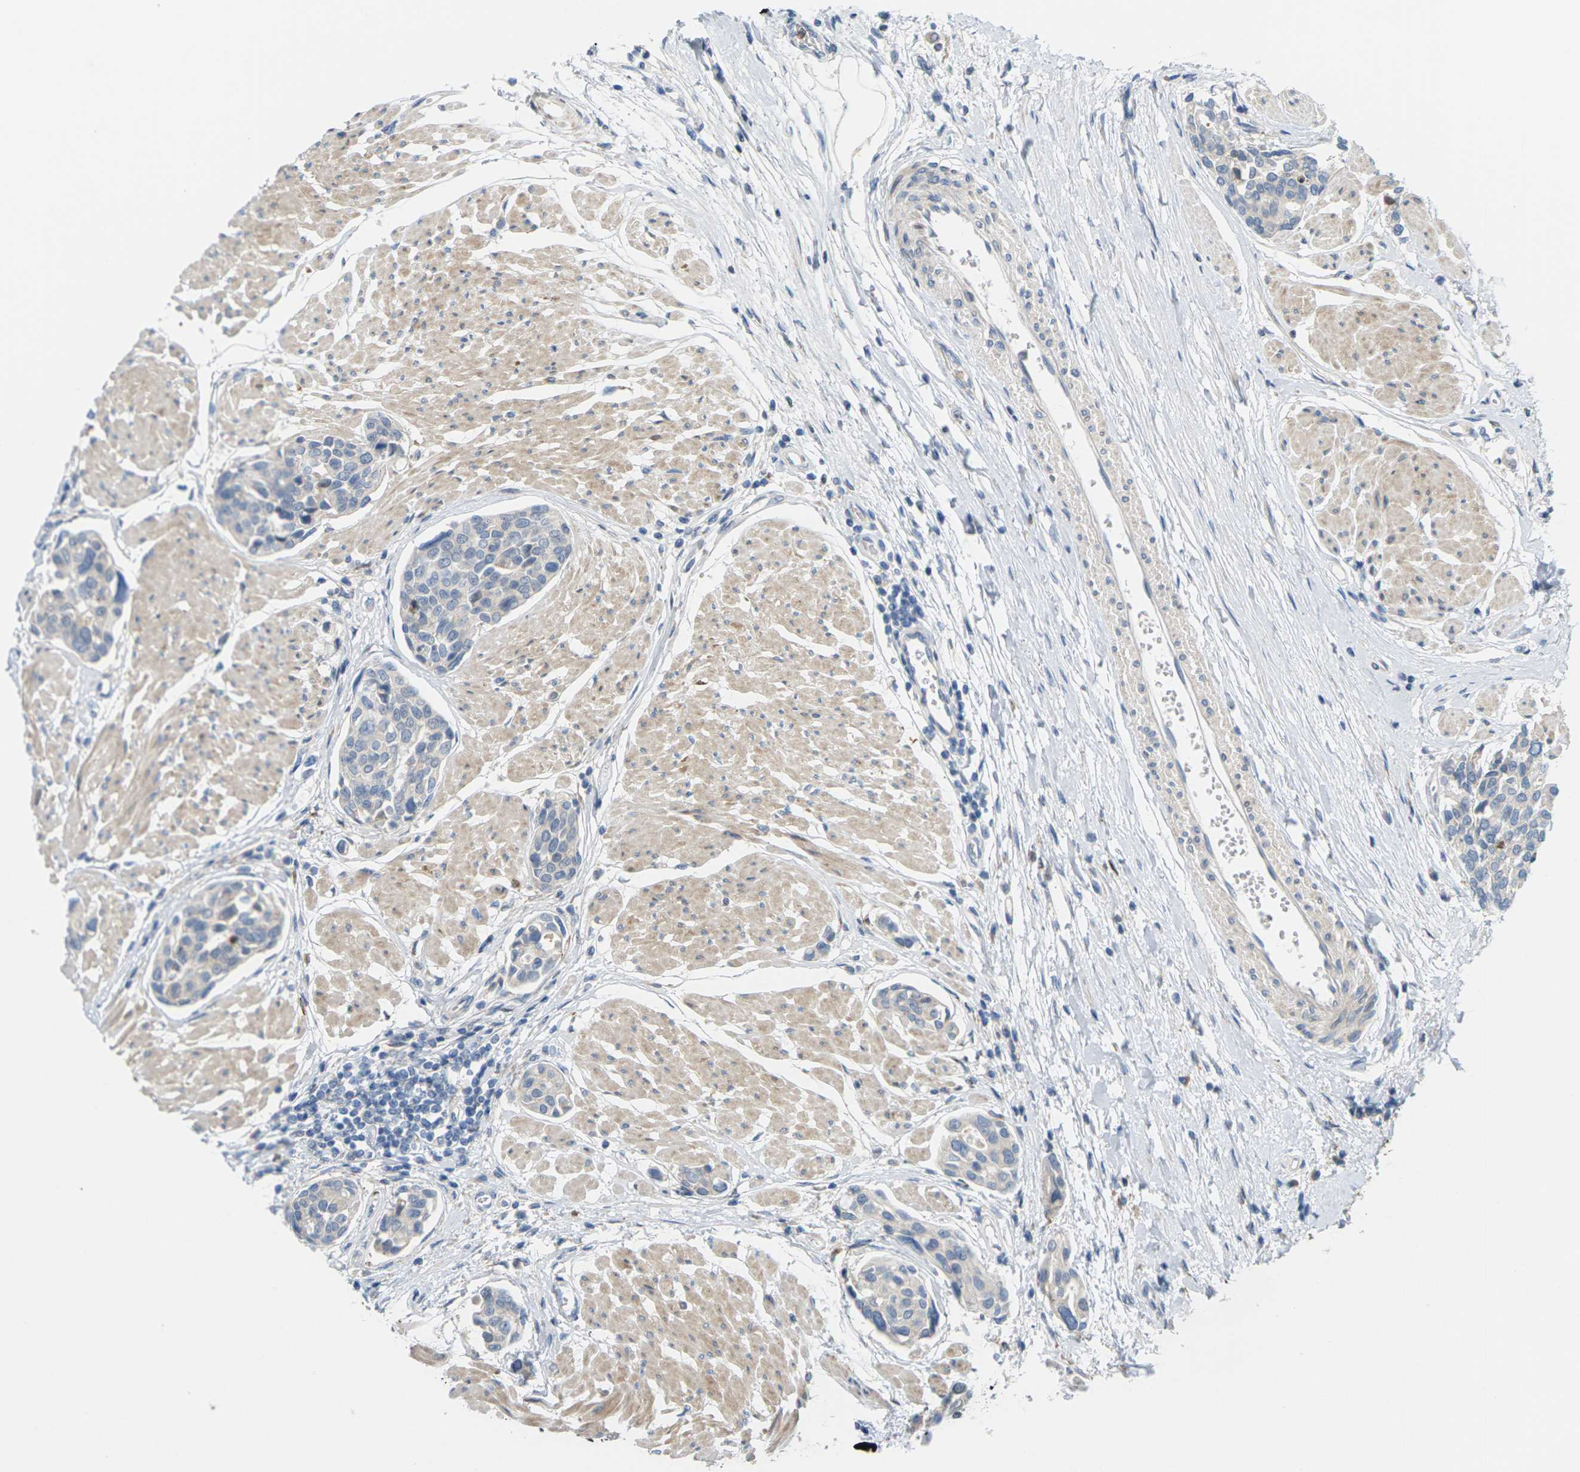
{"staining": {"intensity": "negative", "quantity": "none", "location": "none"}, "tissue": "urothelial cancer", "cell_type": "Tumor cells", "image_type": "cancer", "snomed": [{"axis": "morphology", "description": "Urothelial carcinoma, High grade"}, {"axis": "topography", "description": "Urinary bladder"}], "caption": "A high-resolution image shows immunohistochemistry staining of high-grade urothelial carcinoma, which displays no significant staining in tumor cells.", "gene": "ROBO1", "patient": {"sex": "male", "age": 78}}